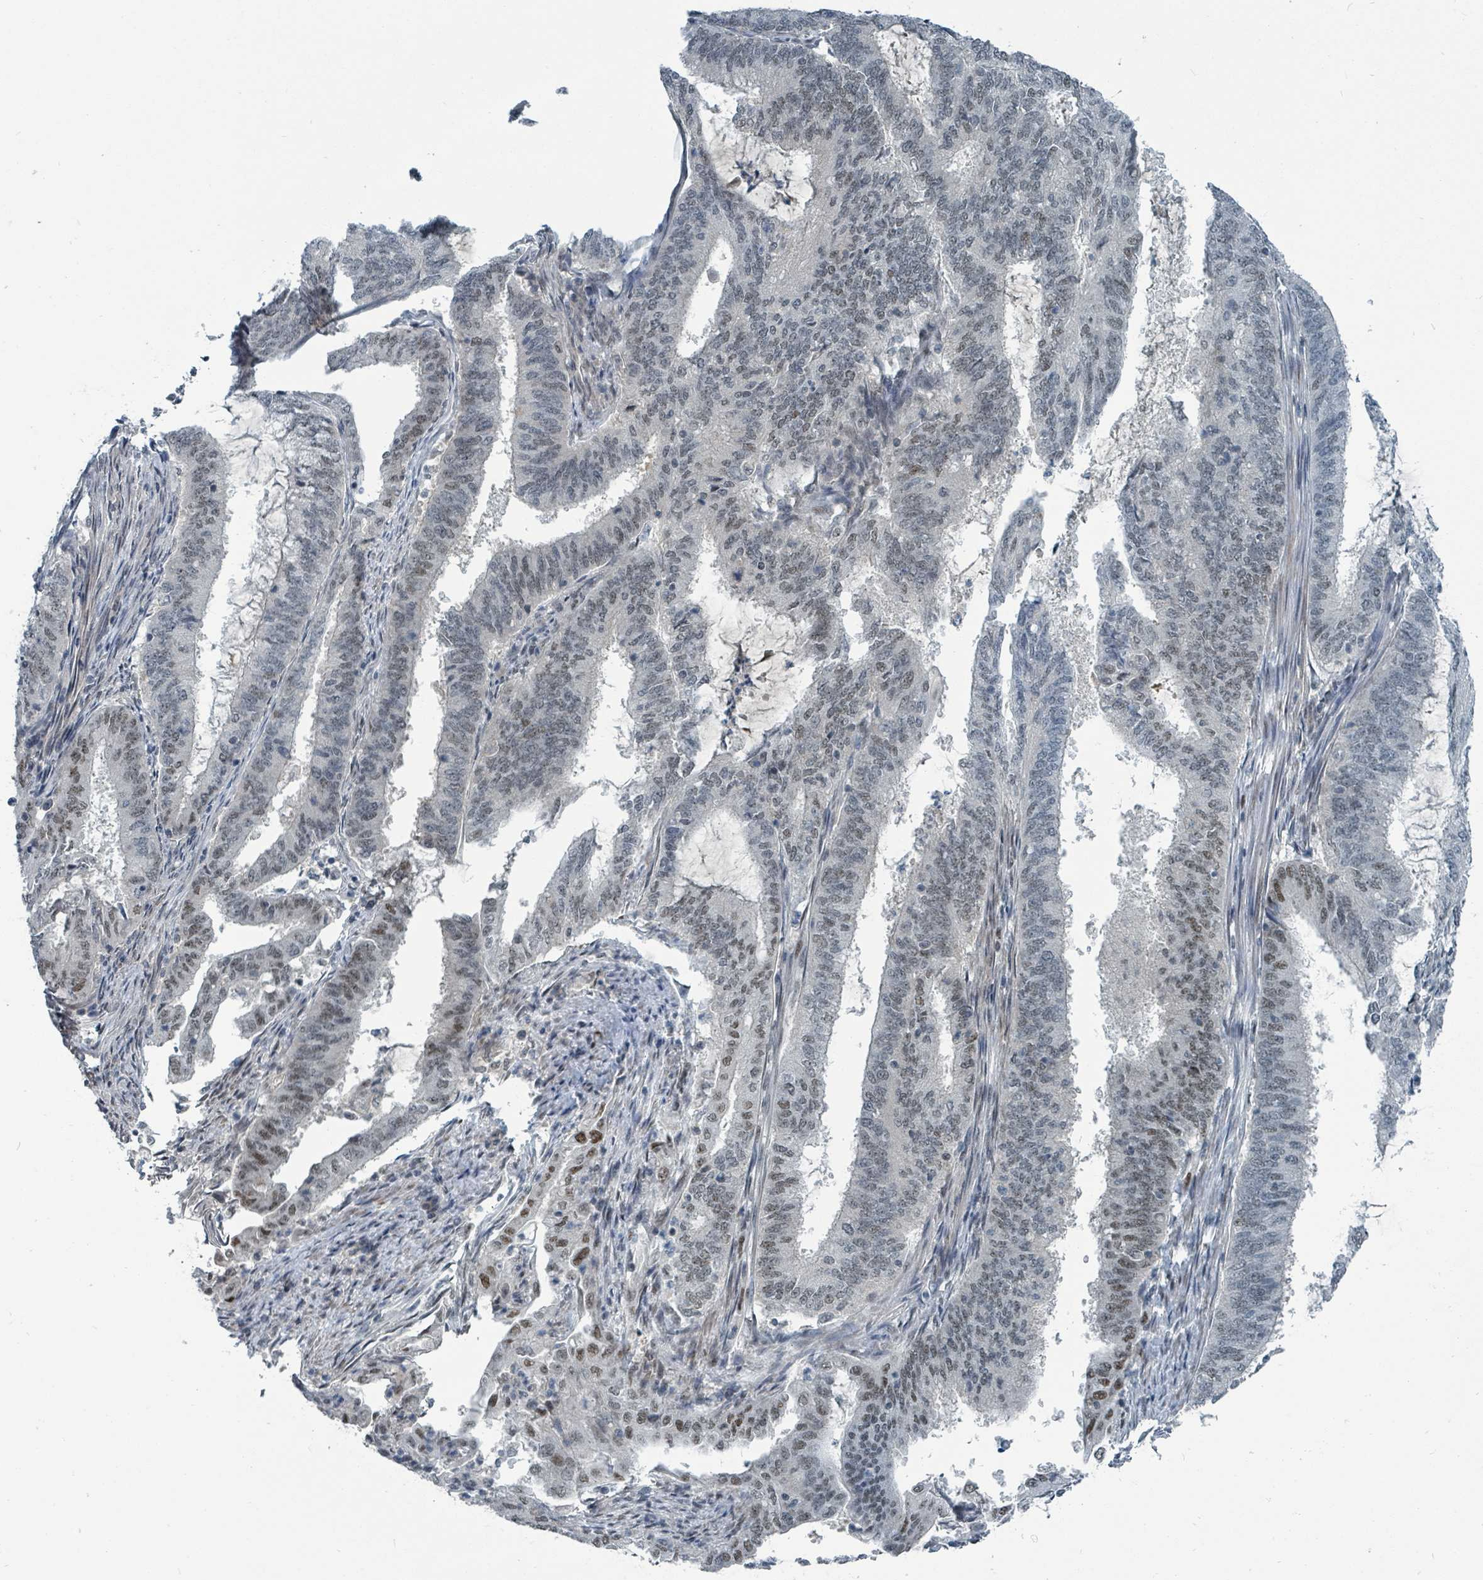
{"staining": {"intensity": "moderate", "quantity": "<25%", "location": "nuclear"}, "tissue": "endometrial cancer", "cell_type": "Tumor cells", "image_type": "cancer", "snomed": [{"axis": "morphology", "description": "Adenocarcinoma, NOS"}, {"axis": "topography", "description": "Endometrium"}], "caption": "Tumor cells exhibit low levels of moderate nuclear expression in approximately <25% of cells in human adenocarcinoma (endometrial).", "gene": "UCK1", "patient": {"sex": "female", "age": 51}}